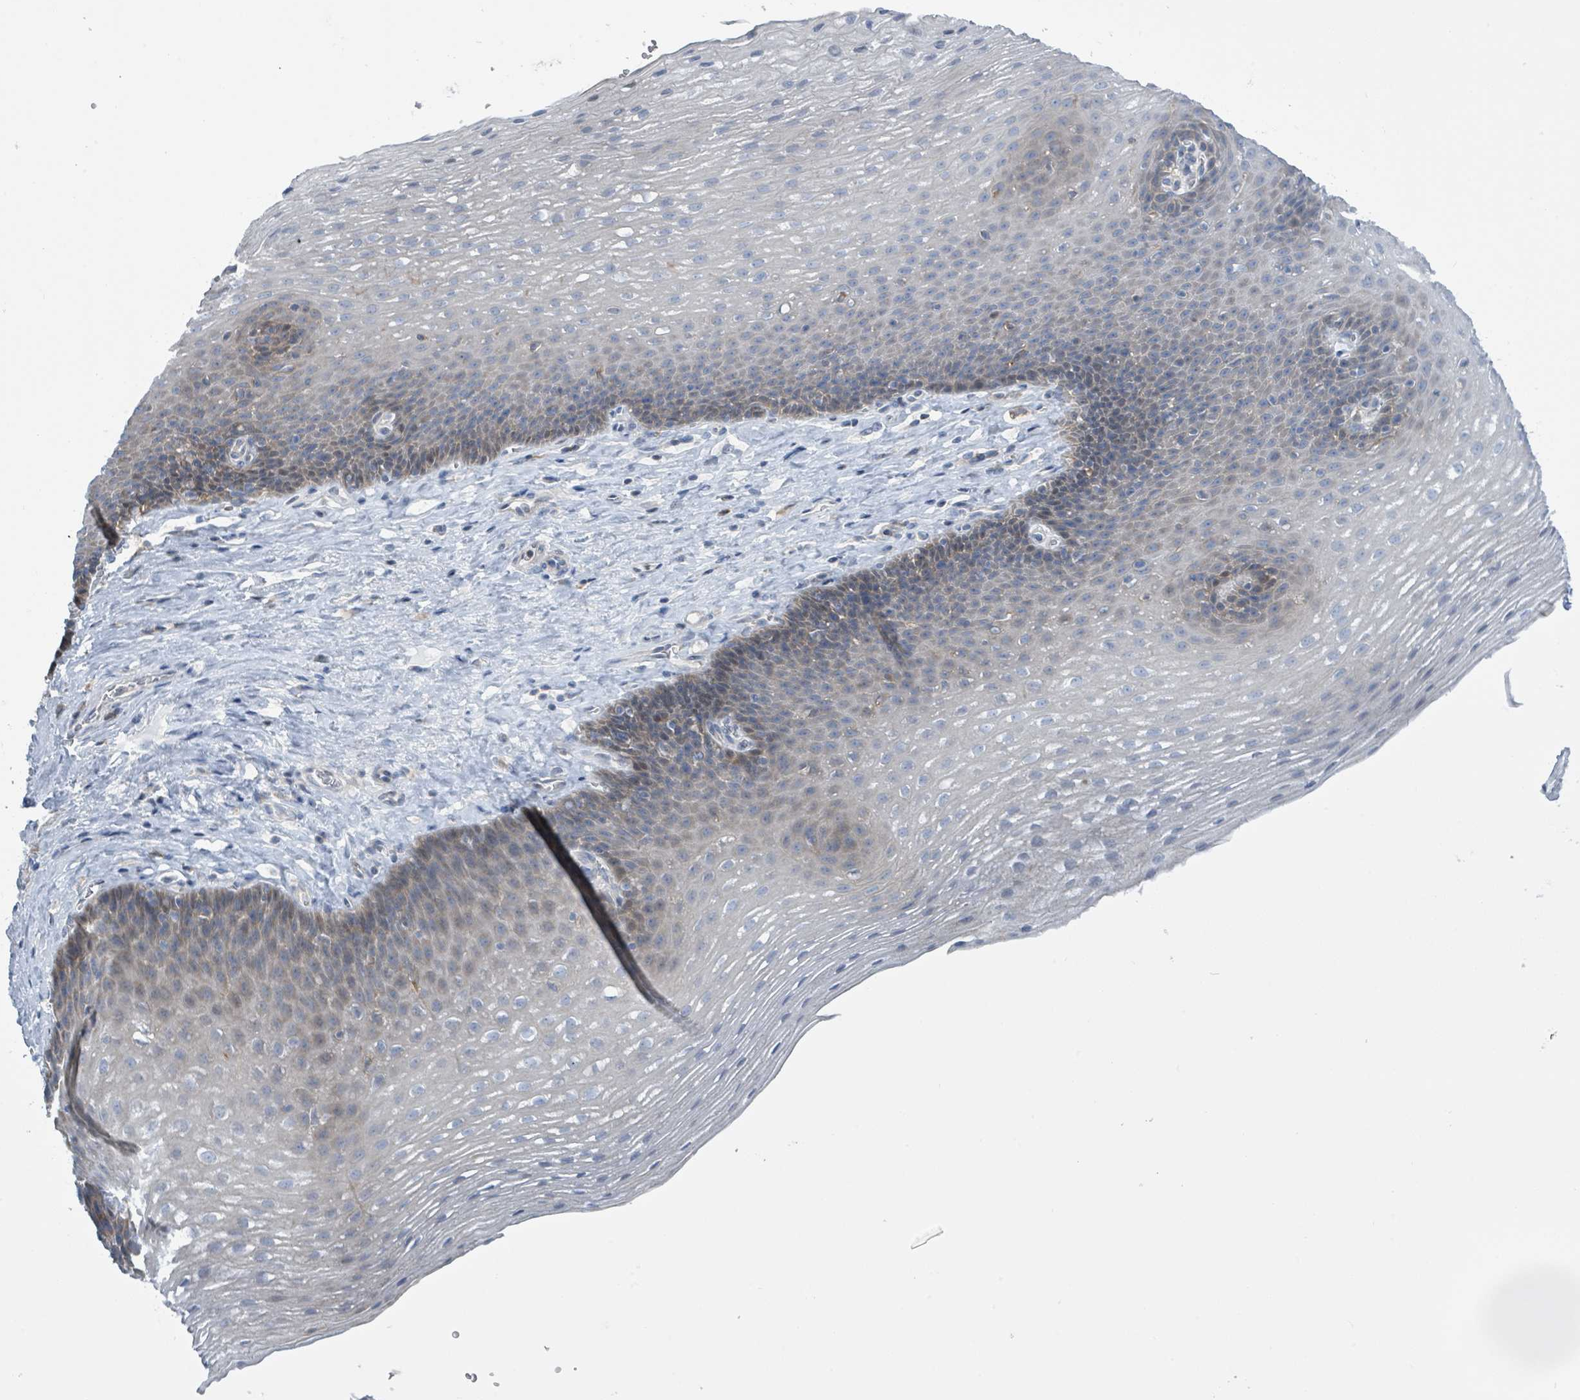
{"staining": {"intensity": "weak", "quantity": "<25%", "location": "nuclear"}, "tissue": "esophagus", "cell_type": "Squamous epithelial cells", "image_type": "normal", "snomed": [{"axis": "morphology", "description": "Normal tissue, NOS"}, {"axis": "topography", "description": "Esophagus"}], "caption": "An IHC photomicrograph of unremarkable esophagus is shown. There is no staining in squamous epithelial cells of esophagus. Brightfield microscopy of immunohistochemistry stained with DAB (brown) and hematoxylin (blue), captured at high magnification.", "gene": "DGKZ", "patient": {"sex": "female", "age": 66}}